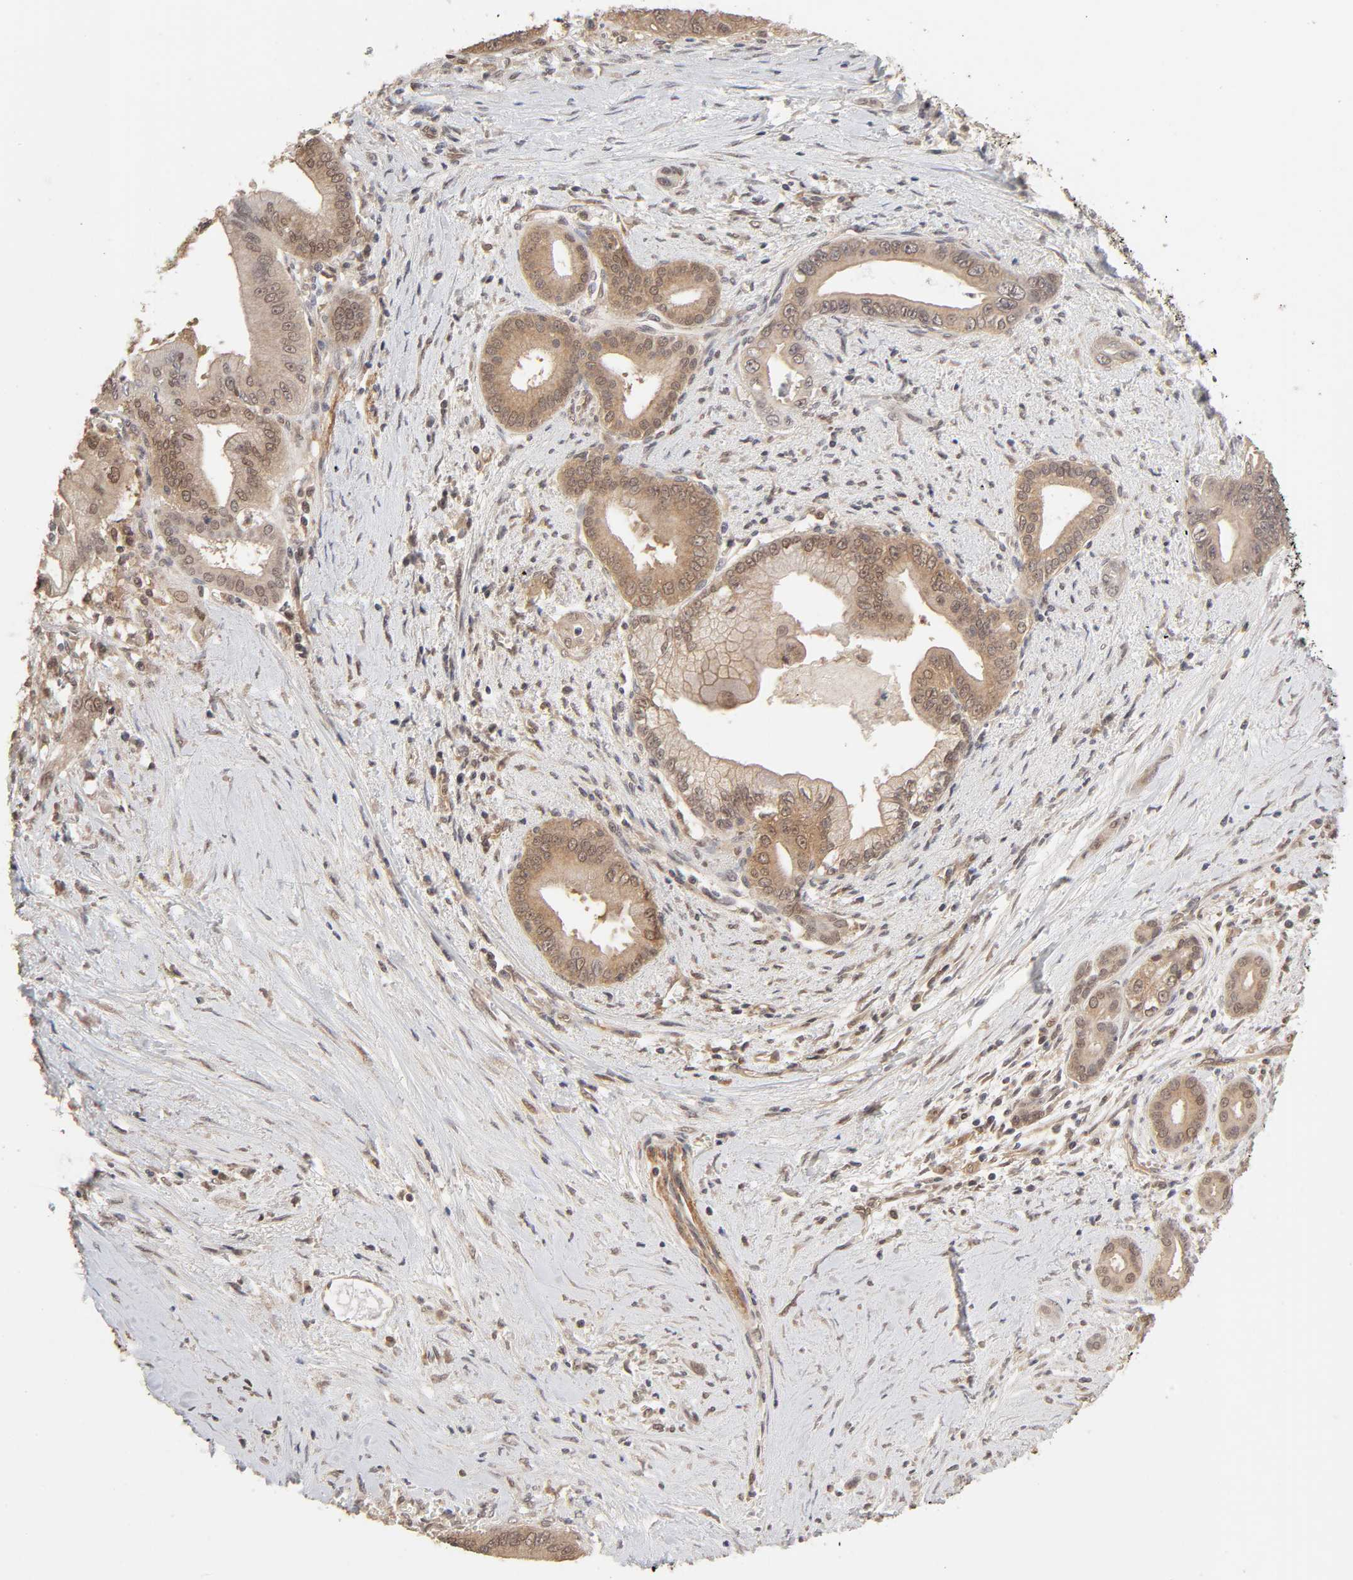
{"staining": {"intensity": "moderate", "quantity": ">75%", "location": "cytoplasmic/membranous"}, "tissue": "pancreatic cancer", "cell_type": "Tumor cells", "image_type": "cancer", "snomed": [{"axis": "morphology", "description": "Adenocarcinoma, NOS"}, {"axis": "topography", "description": "Pancreas"}], "caption": "Human pancreatic cancer stained with a protein marker shows moderate staining in tumor cells.", "gene": "MAPK1", "patient": {"sex": "male", "age": 59}}